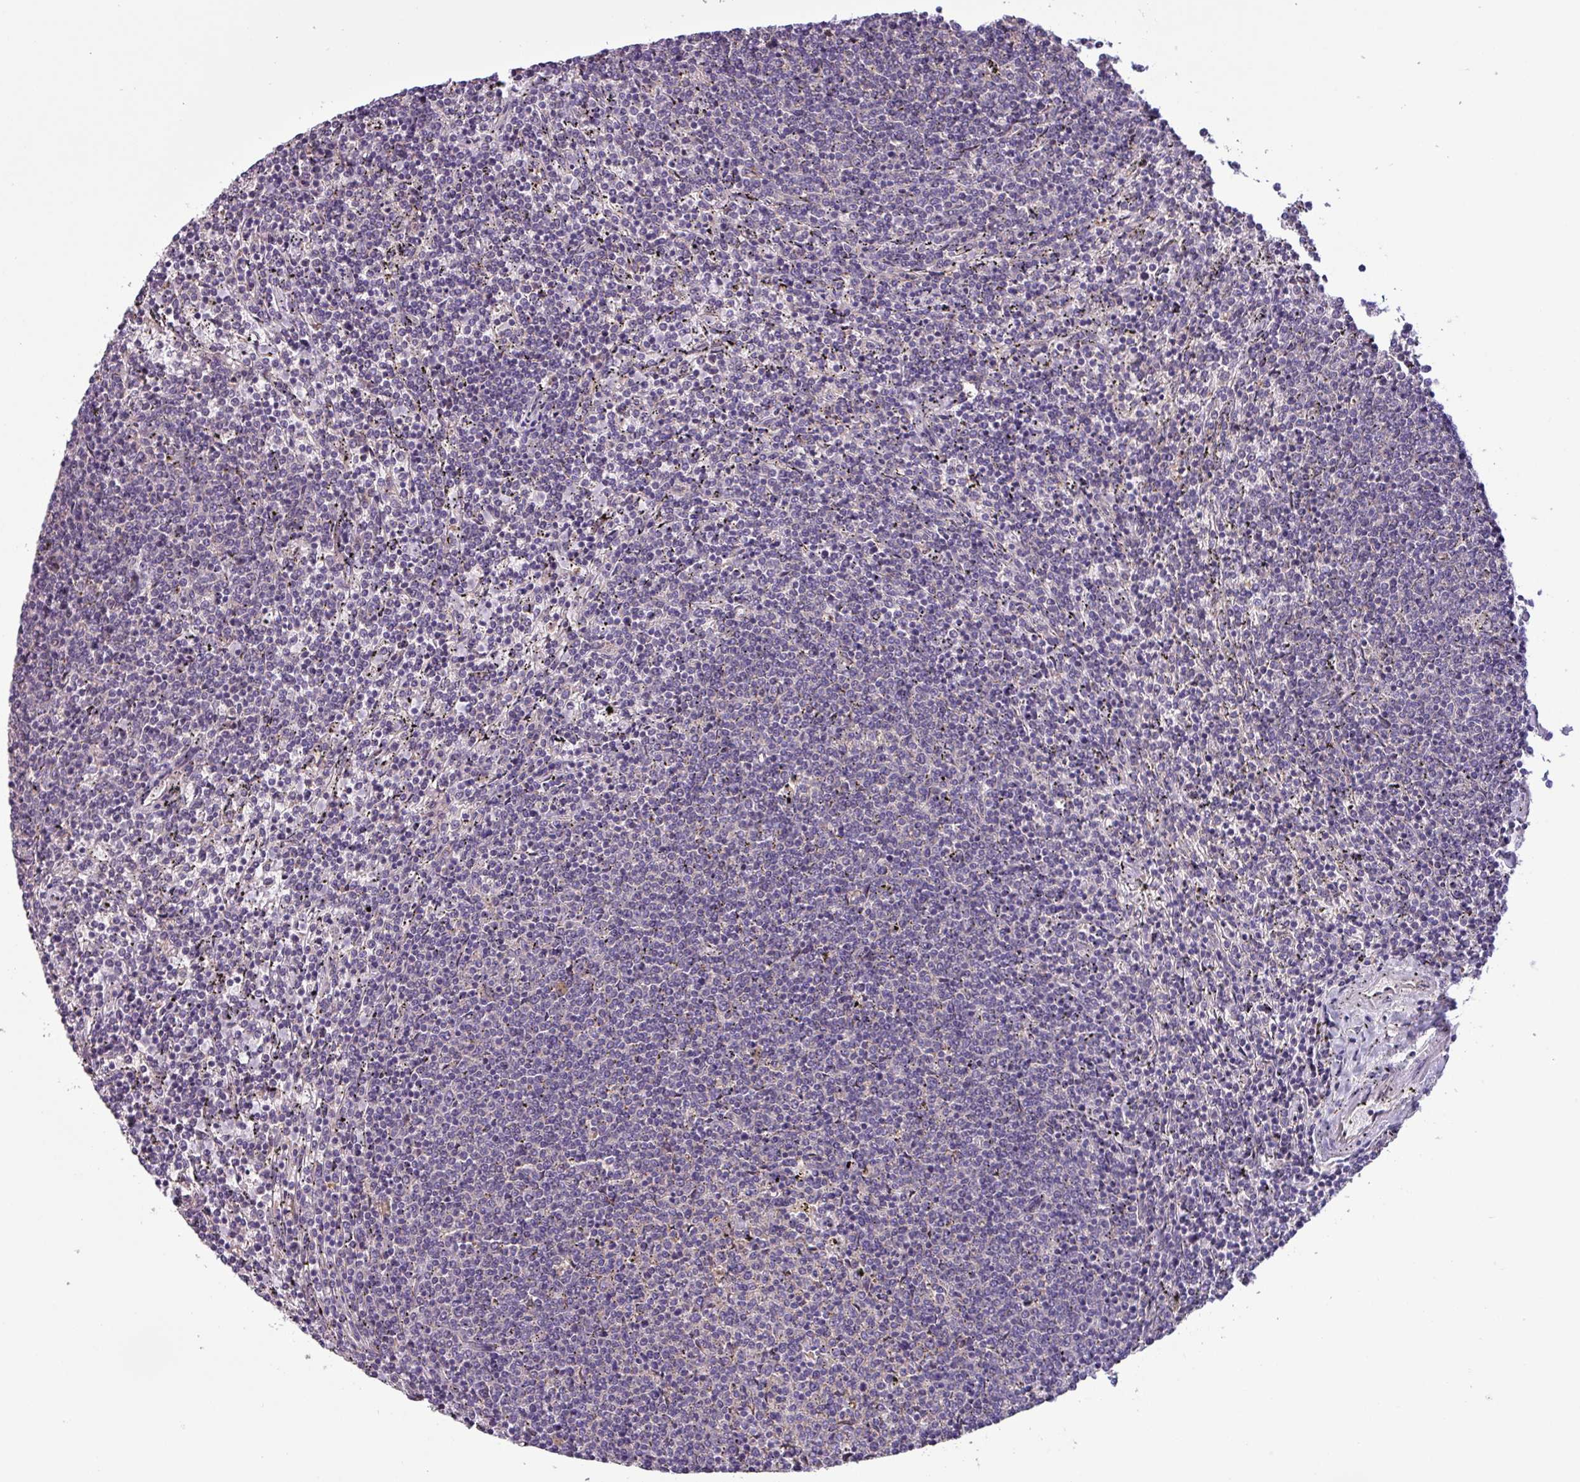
{"staining": {"intensity": "negative", "quantity": "none", "location": "none"}, "tissue": "lymphoma", "cell_type": "Tumor cells", "image_type": "cancer", "snomed": [{"axis": "morphology", "description": "Malignant lymphoma, non-Hodgkin's type, Low grade"}, {"axis": "topography", "description": "Spleen"}], "caption": "DAB immunohistochemical staining of human lymphoma demonstrates no significant staining in tumor cells. The staining is performed using DAB (3,3'-diaminobenzidine) brown chromogen with nuclei counter-stained in using hematoxylin.", "gene": "C20orf27", "patient": {"sex": "female", "age": 50}}